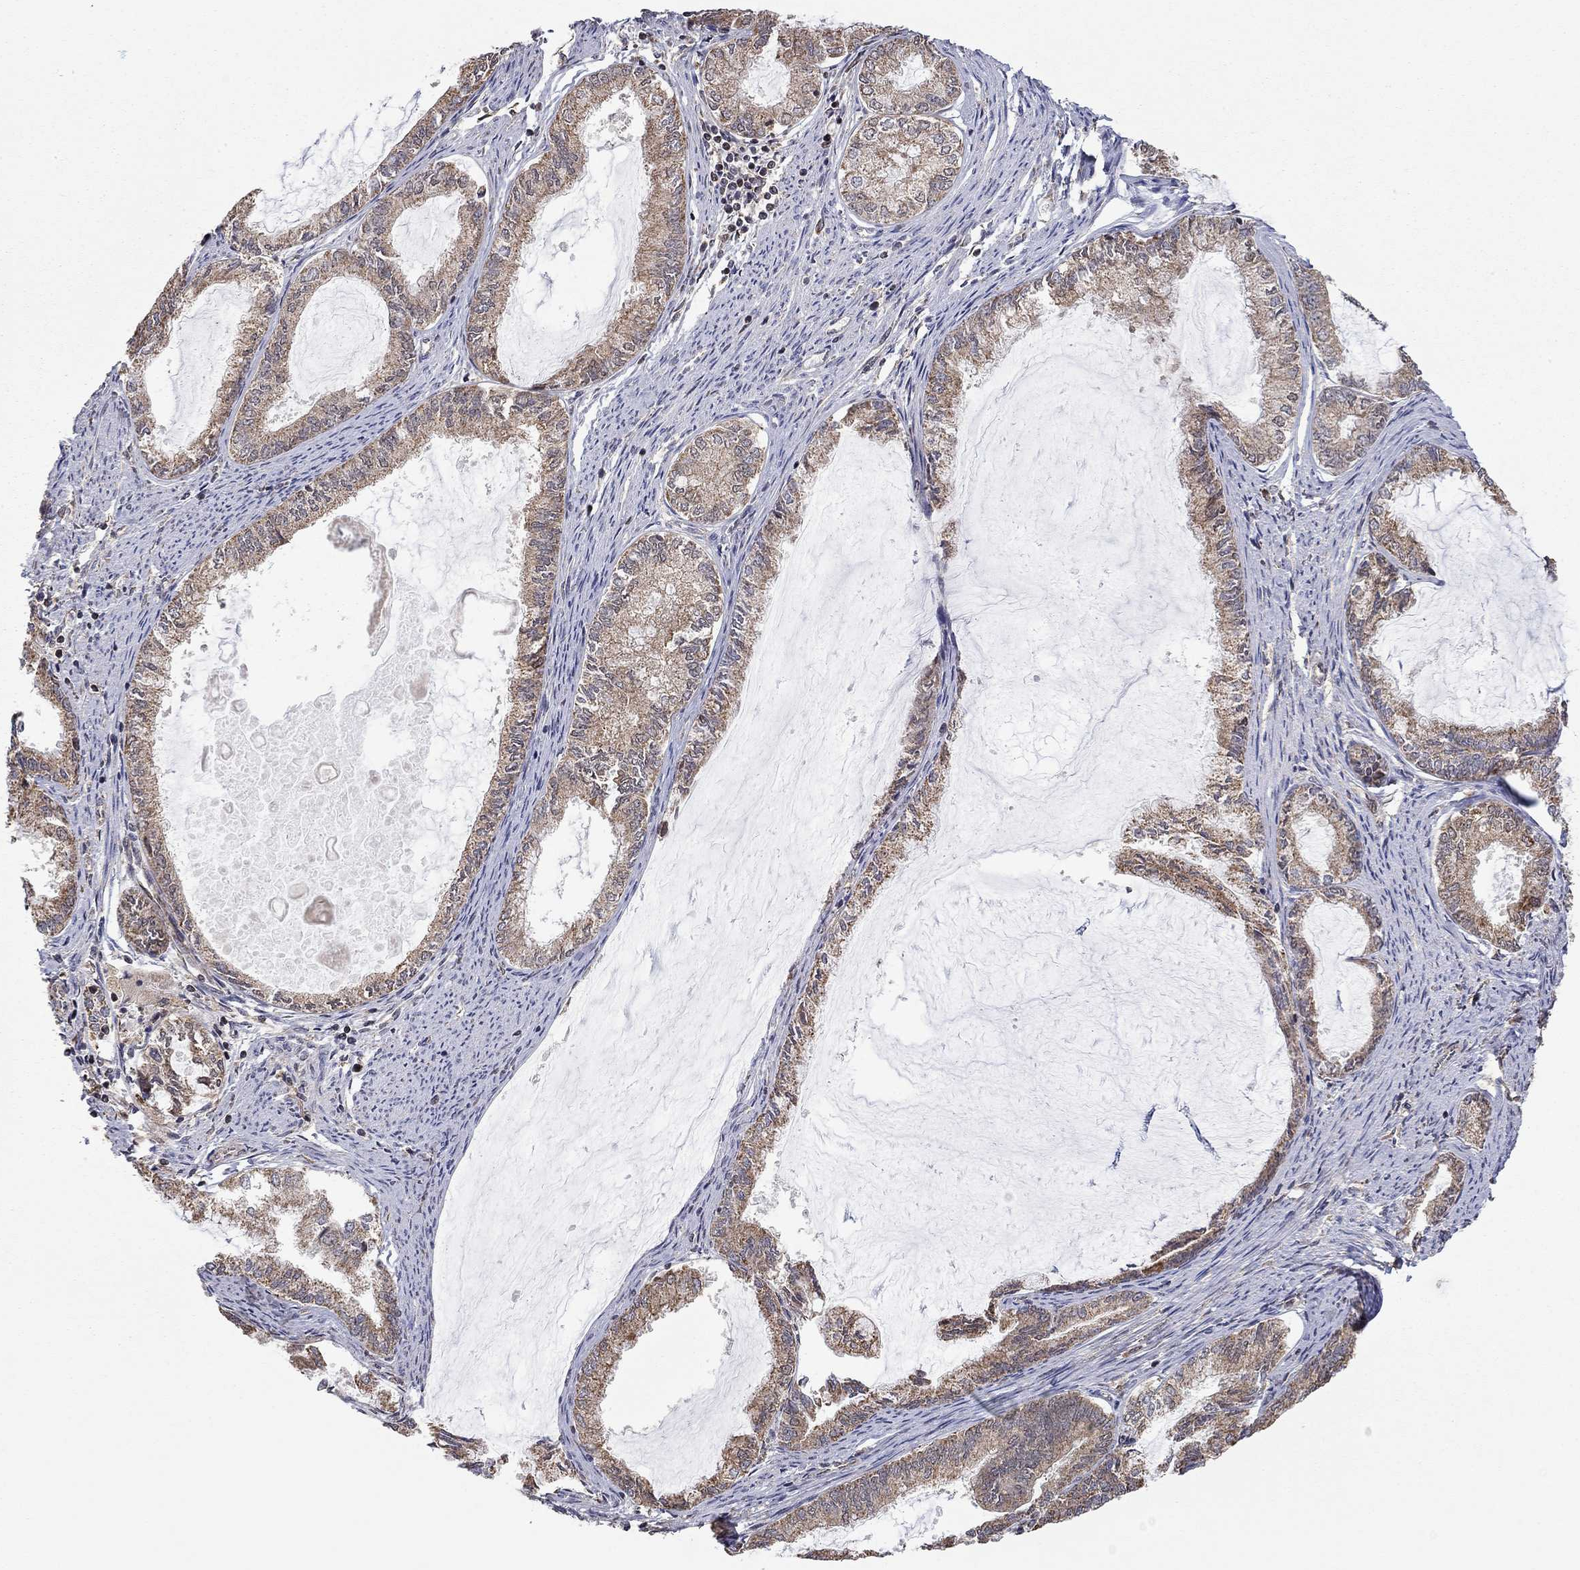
{"staining": {"intensity": "weak", "quantity": "25%-75%", "location": "cytoplasmic/membranous"}, "tissue": "endometrial cancer", "cell_type": "Tumor cells", "image_type": "cancer", "snomed": [{"axis": "morphology", "description": "Adenocarcinoma, NOS"}, {"axis": "topography", "description": "Endometrium"}], "caption": "Tumor cells reveal weak cytoplasmic/membranous expression in approximately 25%-75% of cells in adenocarcinoma (endometrial).", "gene": "TDP1", "patient": {"sex": "female", "age": 86}}